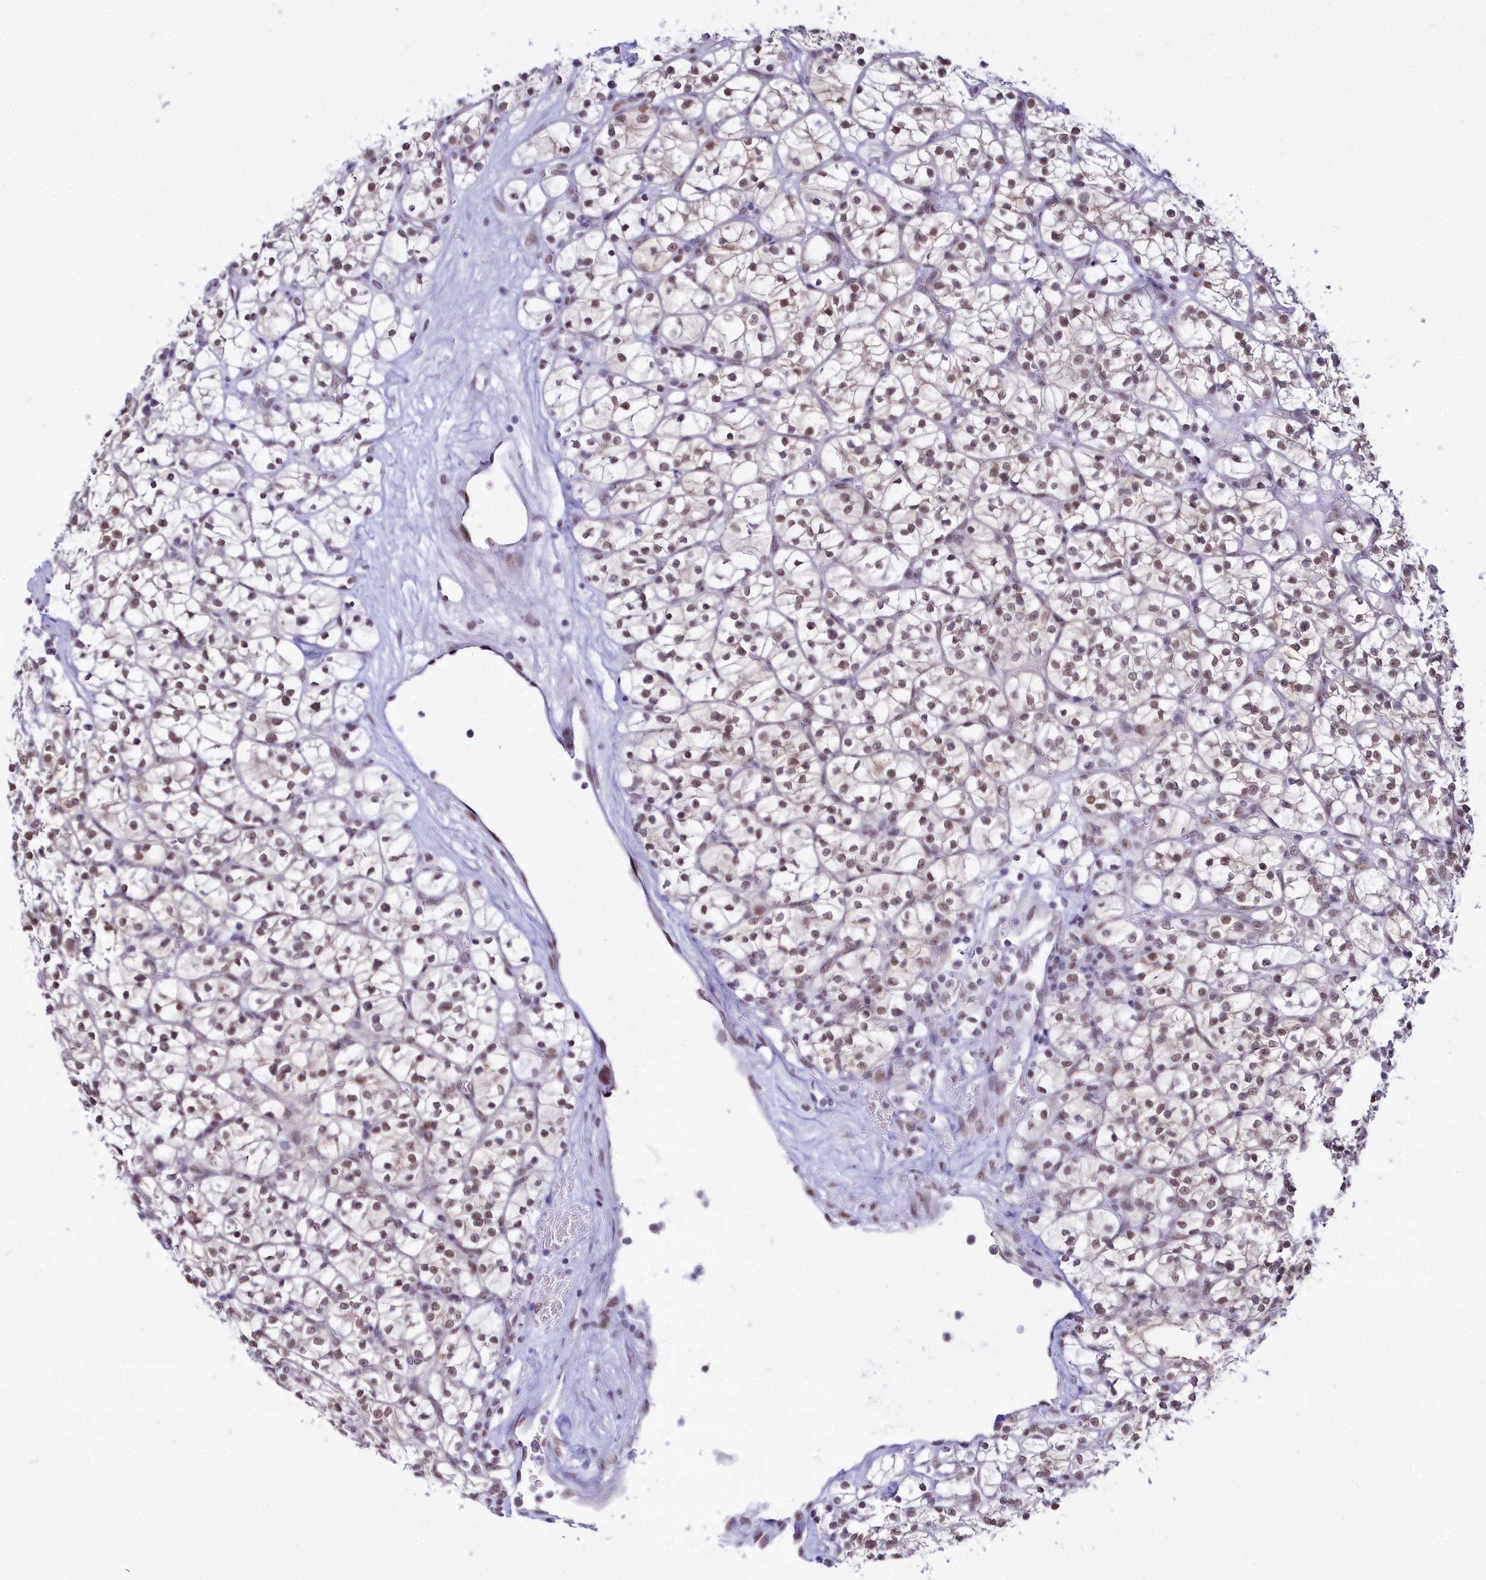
{"staining": {"intensity": "moderate", "quantity": ">75%", "location": "nuclear"}, "tissue": "renal cancer", "cell_type": "Tumor cells", "image_type": "cancer", "snomed": [{"axis": "morphology", "description": "Adenocarcinoma, NOS"}, {"axis": "topography", "description": "Kidney"}], "caption": "Adenocarcinoma (renal) tissue displays moderate nuclear staining in about >75% of tumor cells, visualized by immunohistochemistry. (Stains: DAB in brown, nuclei in blue, Microscopy: brightfield microscopy at high magnification).", "gene": "RBM12", "patient": {"sex": "female", "age": 64}}